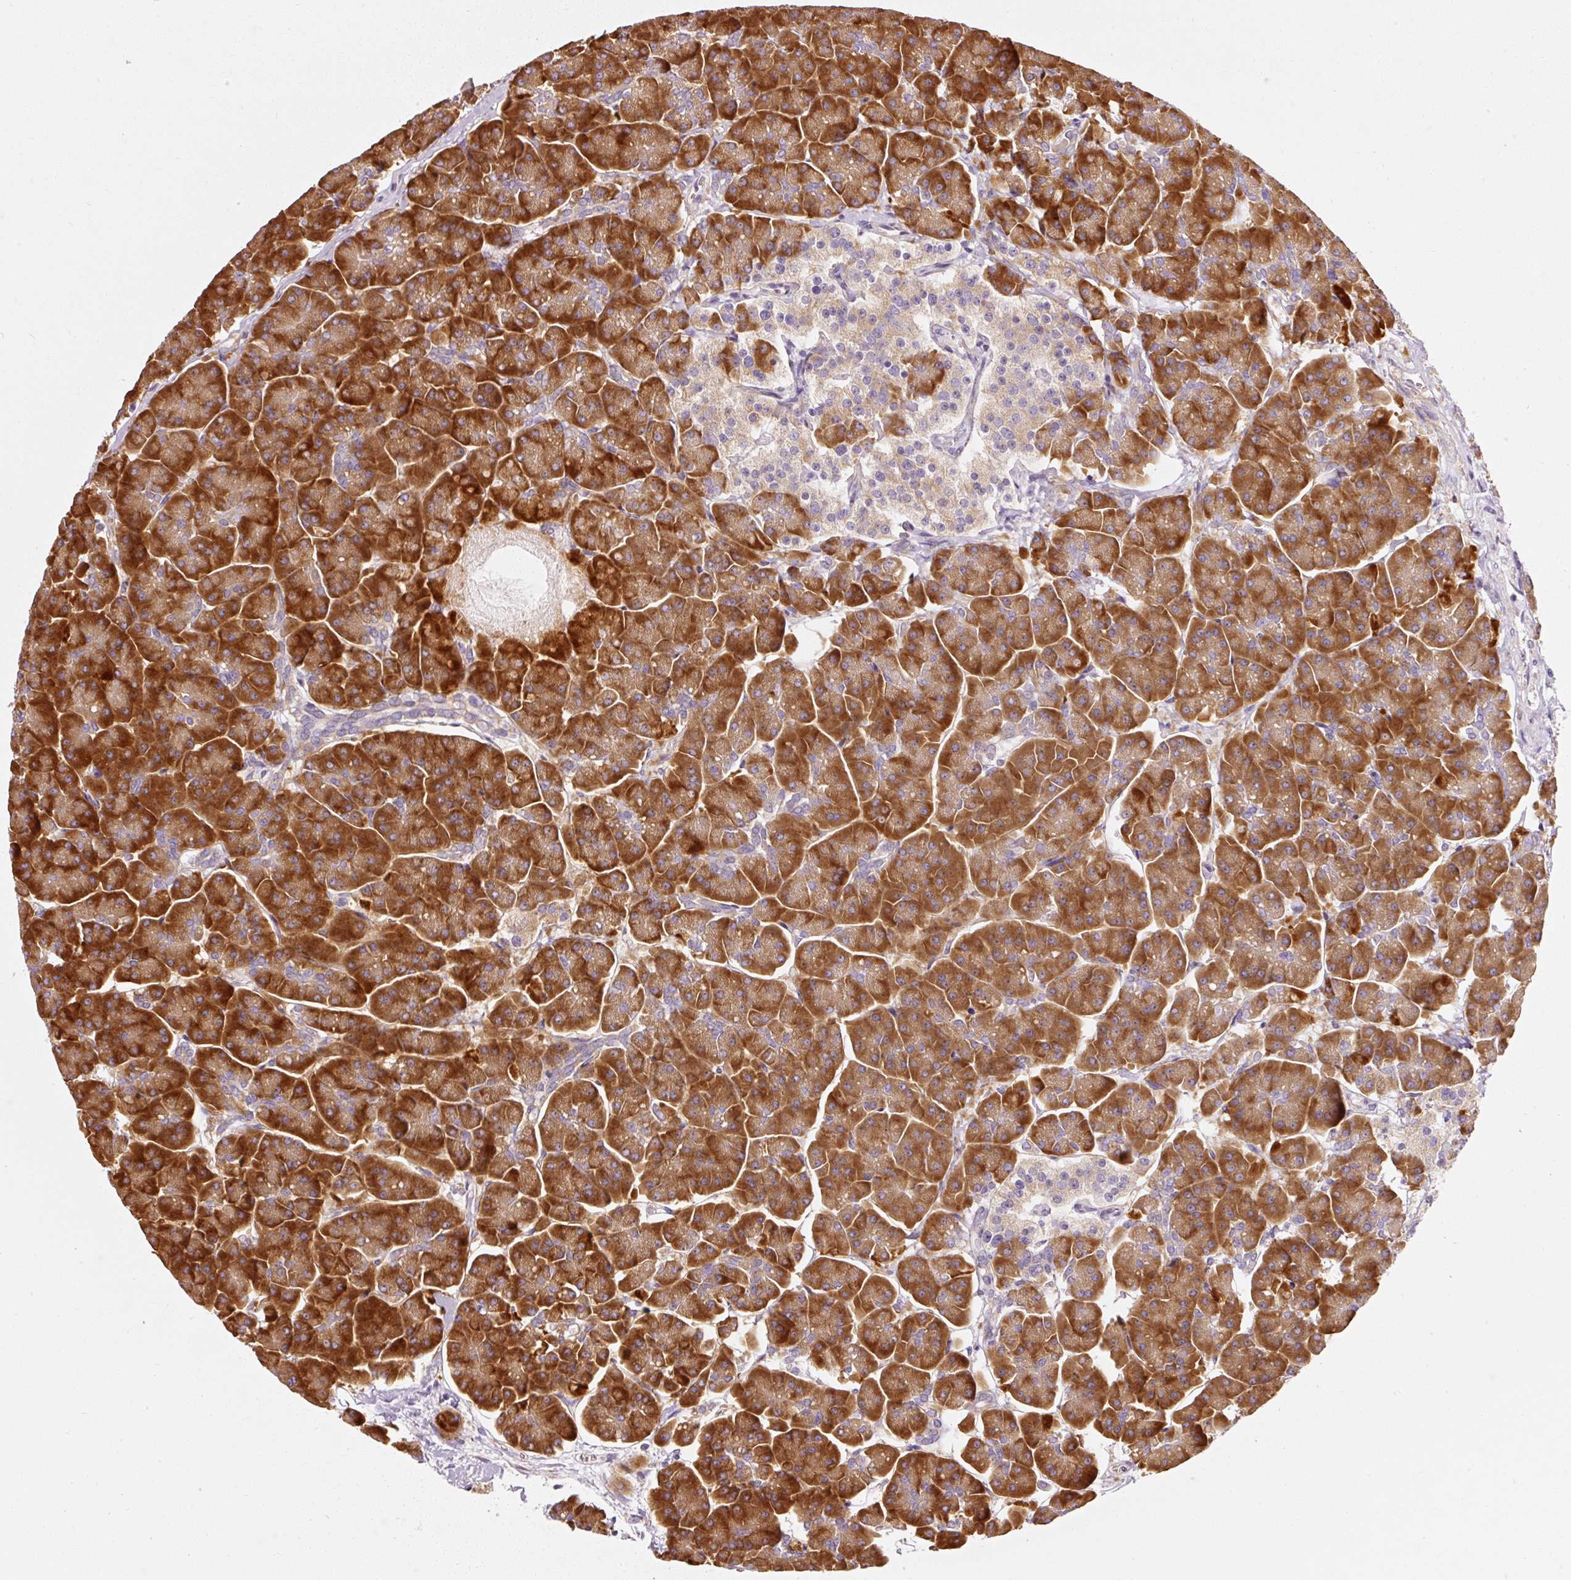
{"staining": {"intensity": "strong", "quantity": ">75%", "location": "cytoplasmic/membranous"}, "tissue": "pancreas", "cell_type": "Exocrine glandular cells", "image_type": "normal", "snomed": [{"axis": "morphology", "description": "Normal tissue, NOS"}, {"axis": "topography", "description": "Pancreas"}, {"axis": "topography", "description": "Peripheral nerve tissue"}], "caption": "About >75% of exocrine glandular cells in normal pancreas exhibit strong cytoplasmic/membranous protein staining as visualized by brown immunohistochemical staining.", "gene": "RPL10A", "patient": {"sex": "male", "age": 54}}